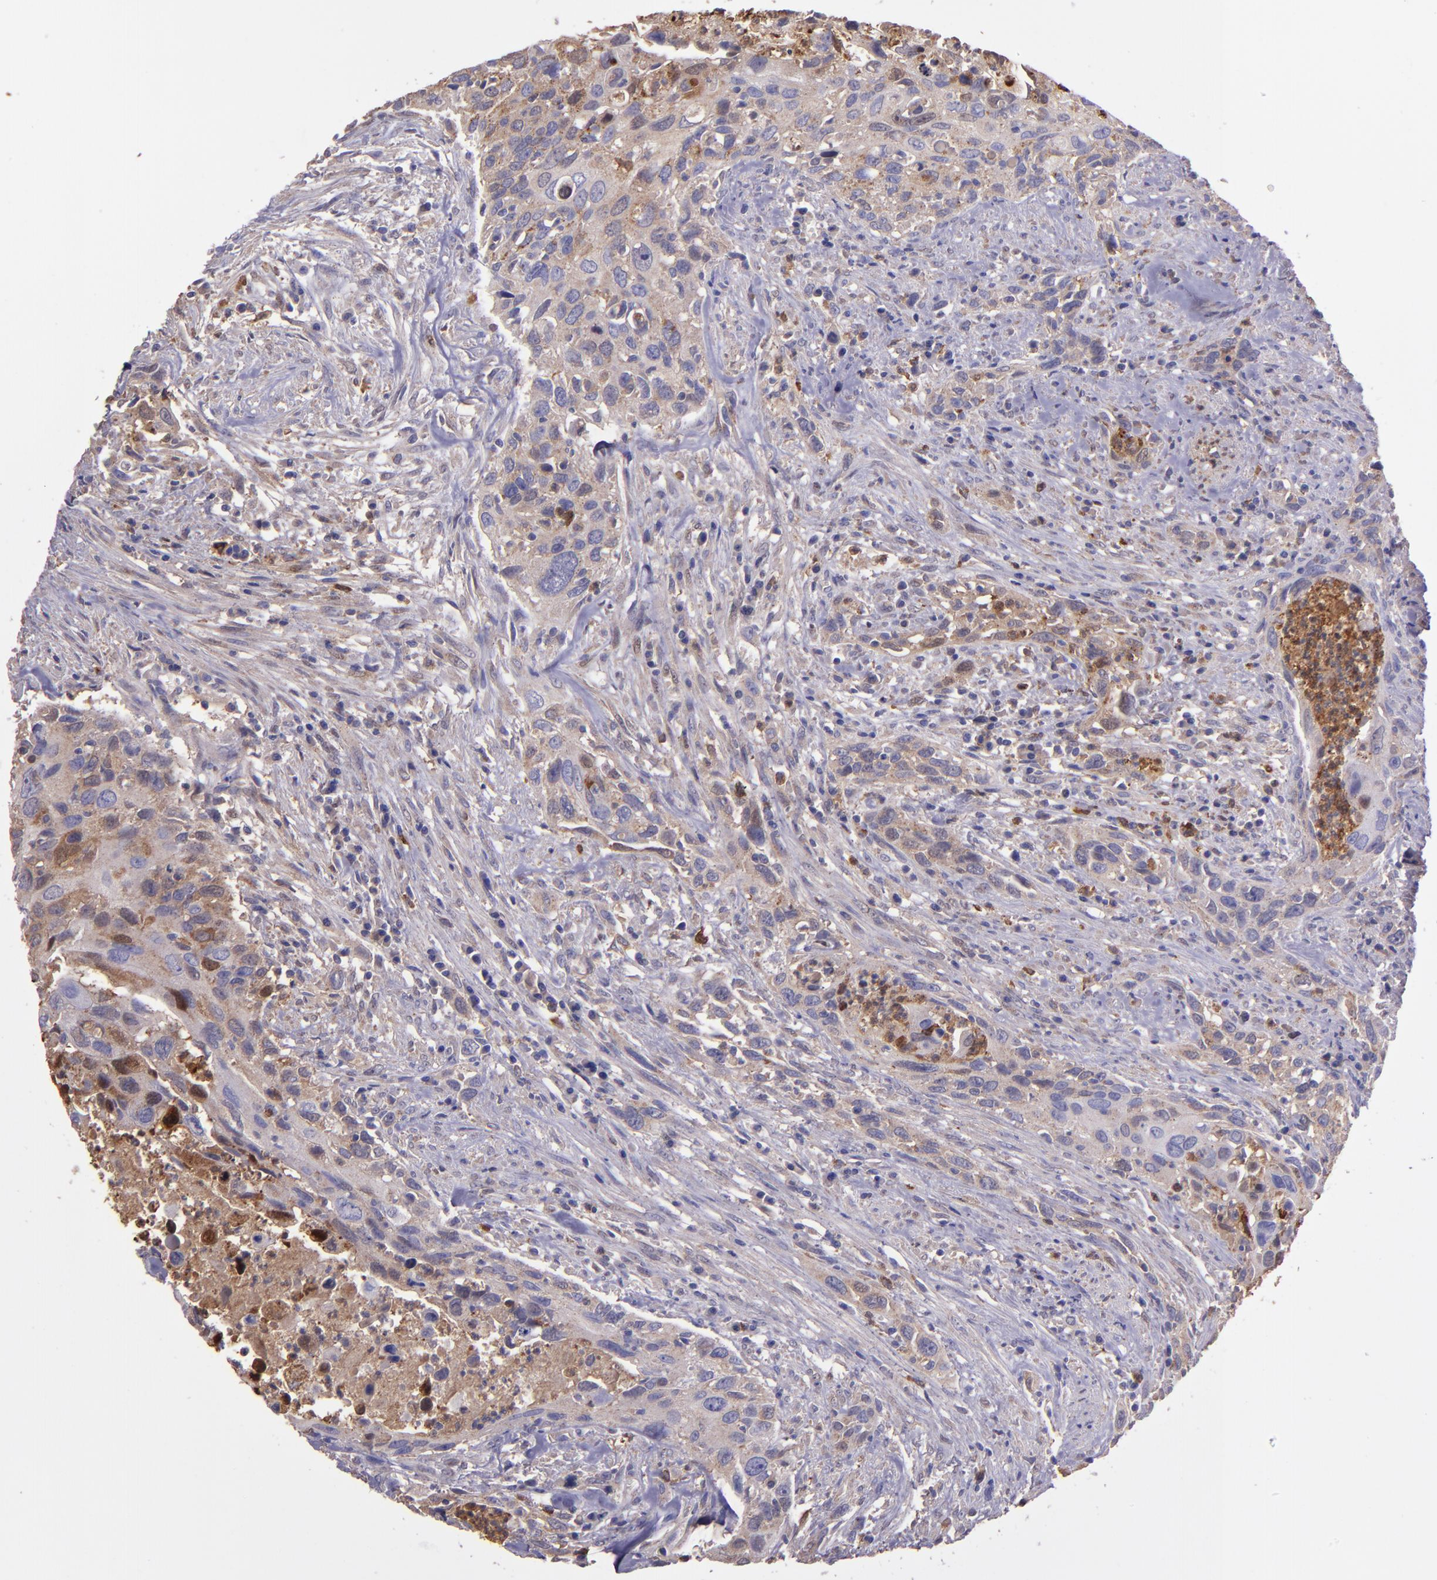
{"staining": {"intensity": "weak", "quantity": ">75%", "location": "cytoplasmic/membranous"}, "tissue": "urothelial cancer", "cell_type": "Tumor cells", "image_type": "cancer", "snomed": [{"axis": "morphology", "description": "Urothelial carcinoma, High grade"}, {"axis": "topography", "description": "Urinary bladder"}], "caption": "Urothelial cancer stained with IHC shows weak cytoplasmic/membranous expression in approximately >75% of tumor cells.", "gene": "WASHC1", "patient": {"sex": "male", "age": 71}}